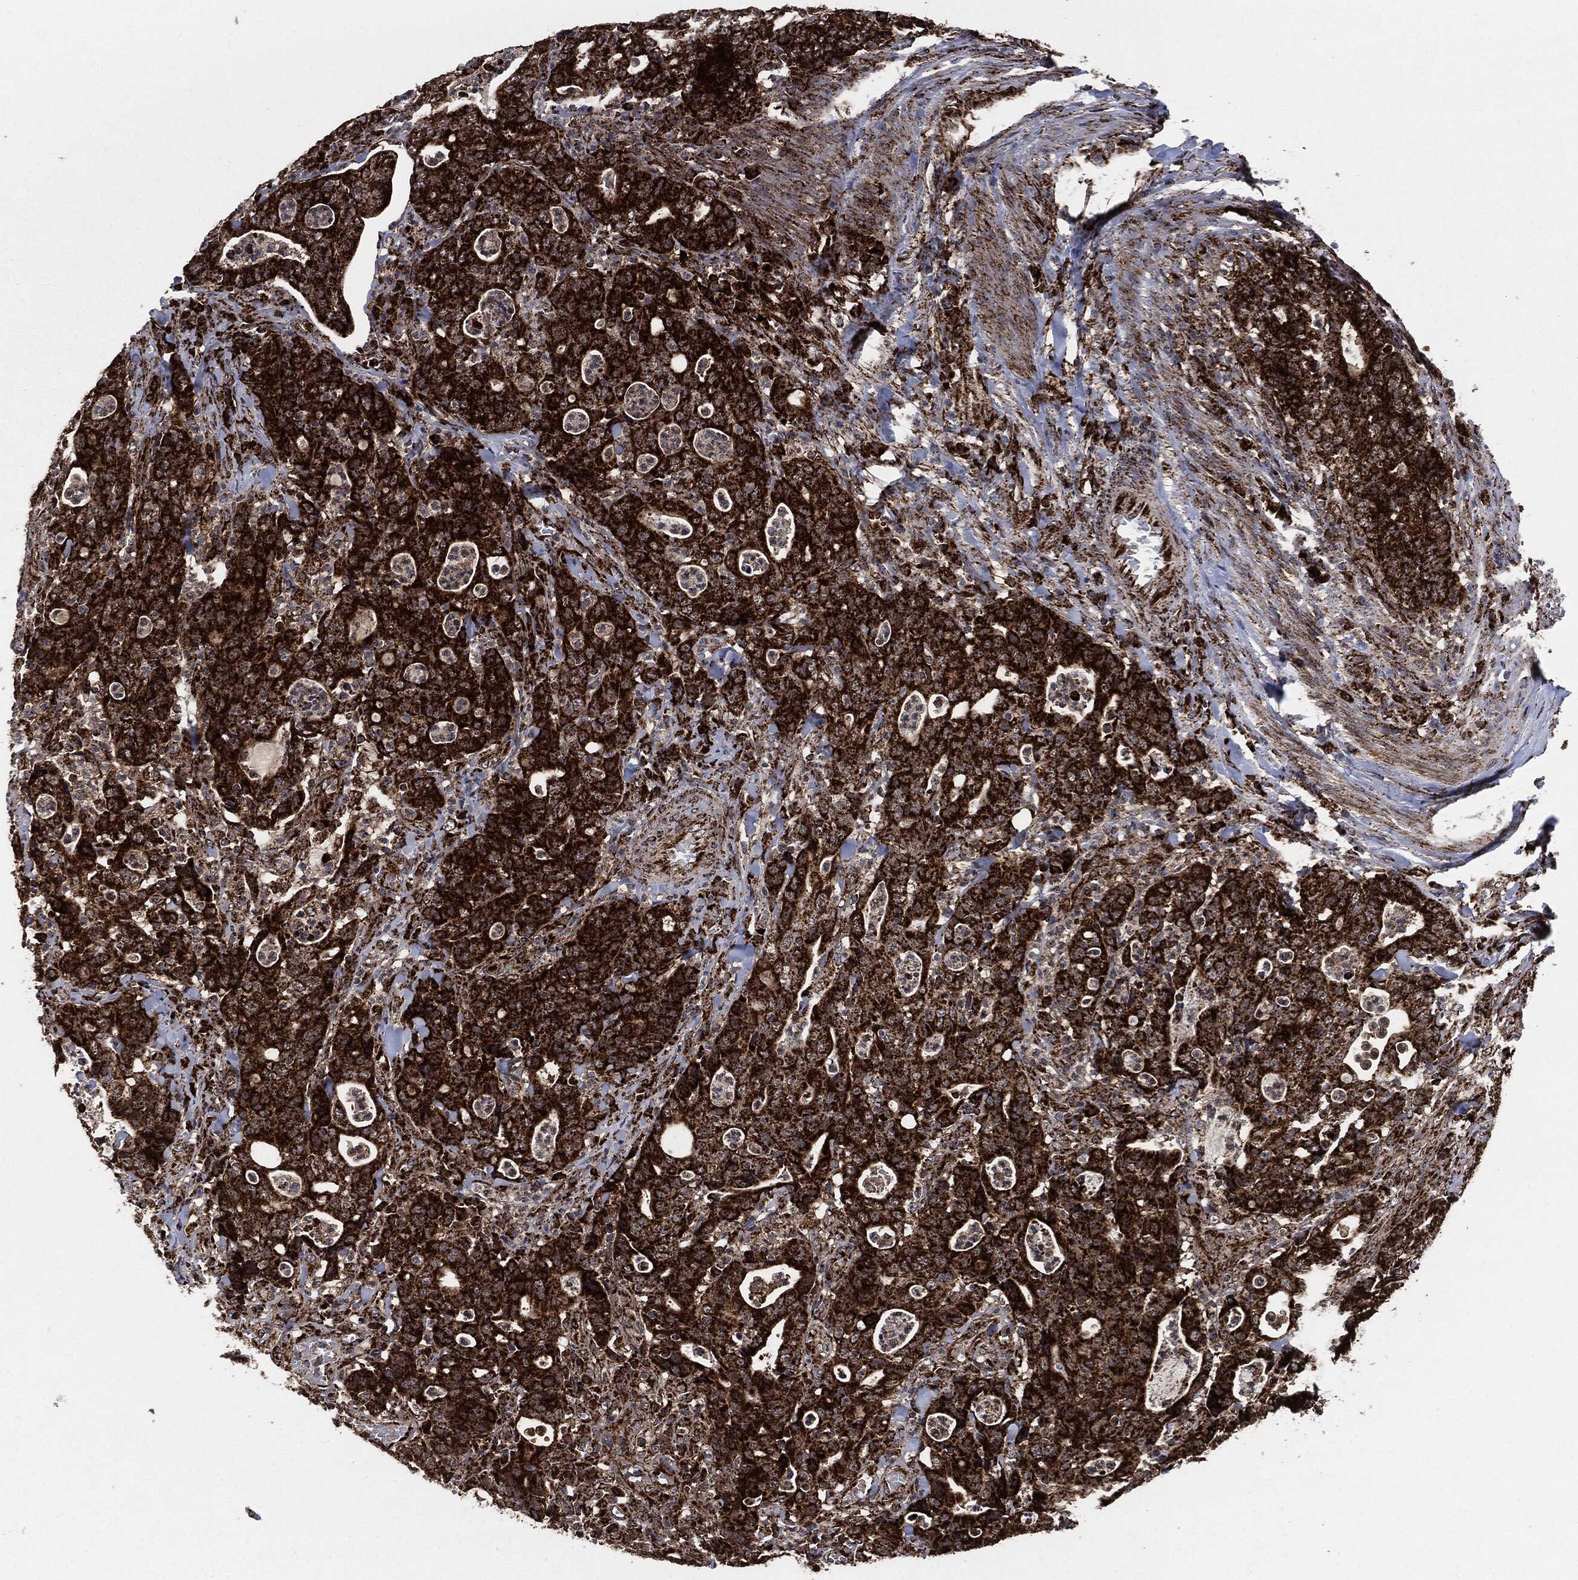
{"staining": {"intensity": "strong", "quantity": ">75%", "location": "cytoplasmic/membranous"}, "tissue": "colorectal cancer", "cell_type": "Tumor cells", "image_type": "cancer", "snomed": [{"axis": "morphology", "description": "Adenocarcinoma, NOS"}, {"axis": "topography", "description": "Colon"}], "caption": "Tumor cells show high levels of strong cytoplasmic/membranous expression in about >75% of cells in adenocarcinoma (colorectal). The staining was performed using DAB (3,3'-diaminobenzidine), with brown indicating positive protein expression. Nuclei are stained blue with hematoxylin.", "gene": "FH", "patient": {"sex": "male", "age": 70}}